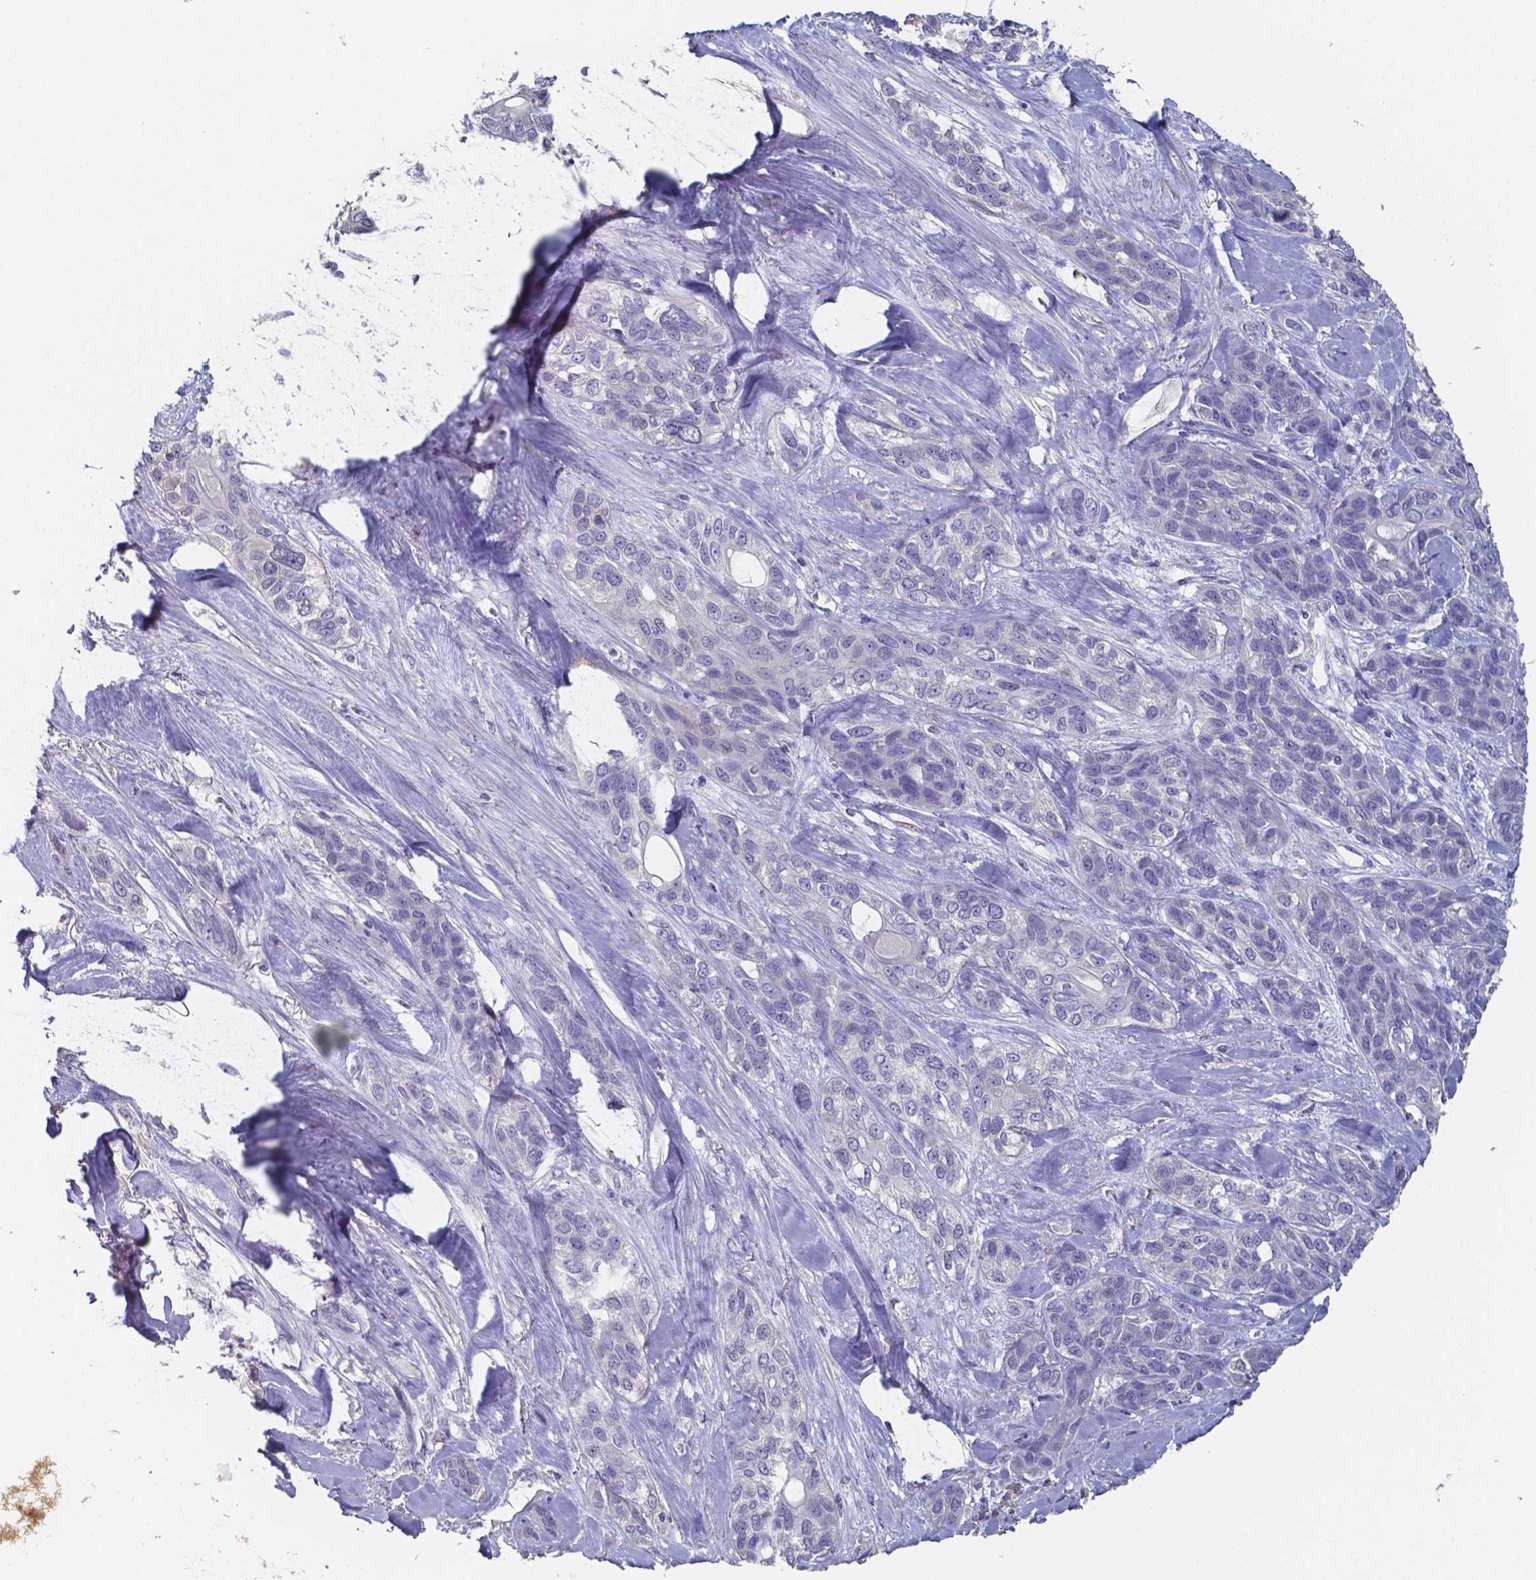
{"staining": {"intensity": "negative", "quantity": "none", "location": "none"}, "tissue": "lung cancer", "cell_type": "Tumor cells", "image_type": "cancer", "snomed": [{"axis": "morphology", "description": "Squamous cell carcinoma, NOS"}, {"axis": "topography", "description": "Lung"}], "caption": "There is no significant positivity in tumor cells of lung cancer (squamous cell carcinoma). (DAB (3,3'-diaminobenzidine) immunohistochemistry, high magnification).", "gene": "FOXJ1", "patient": {"sex": "female", "age": 70}}